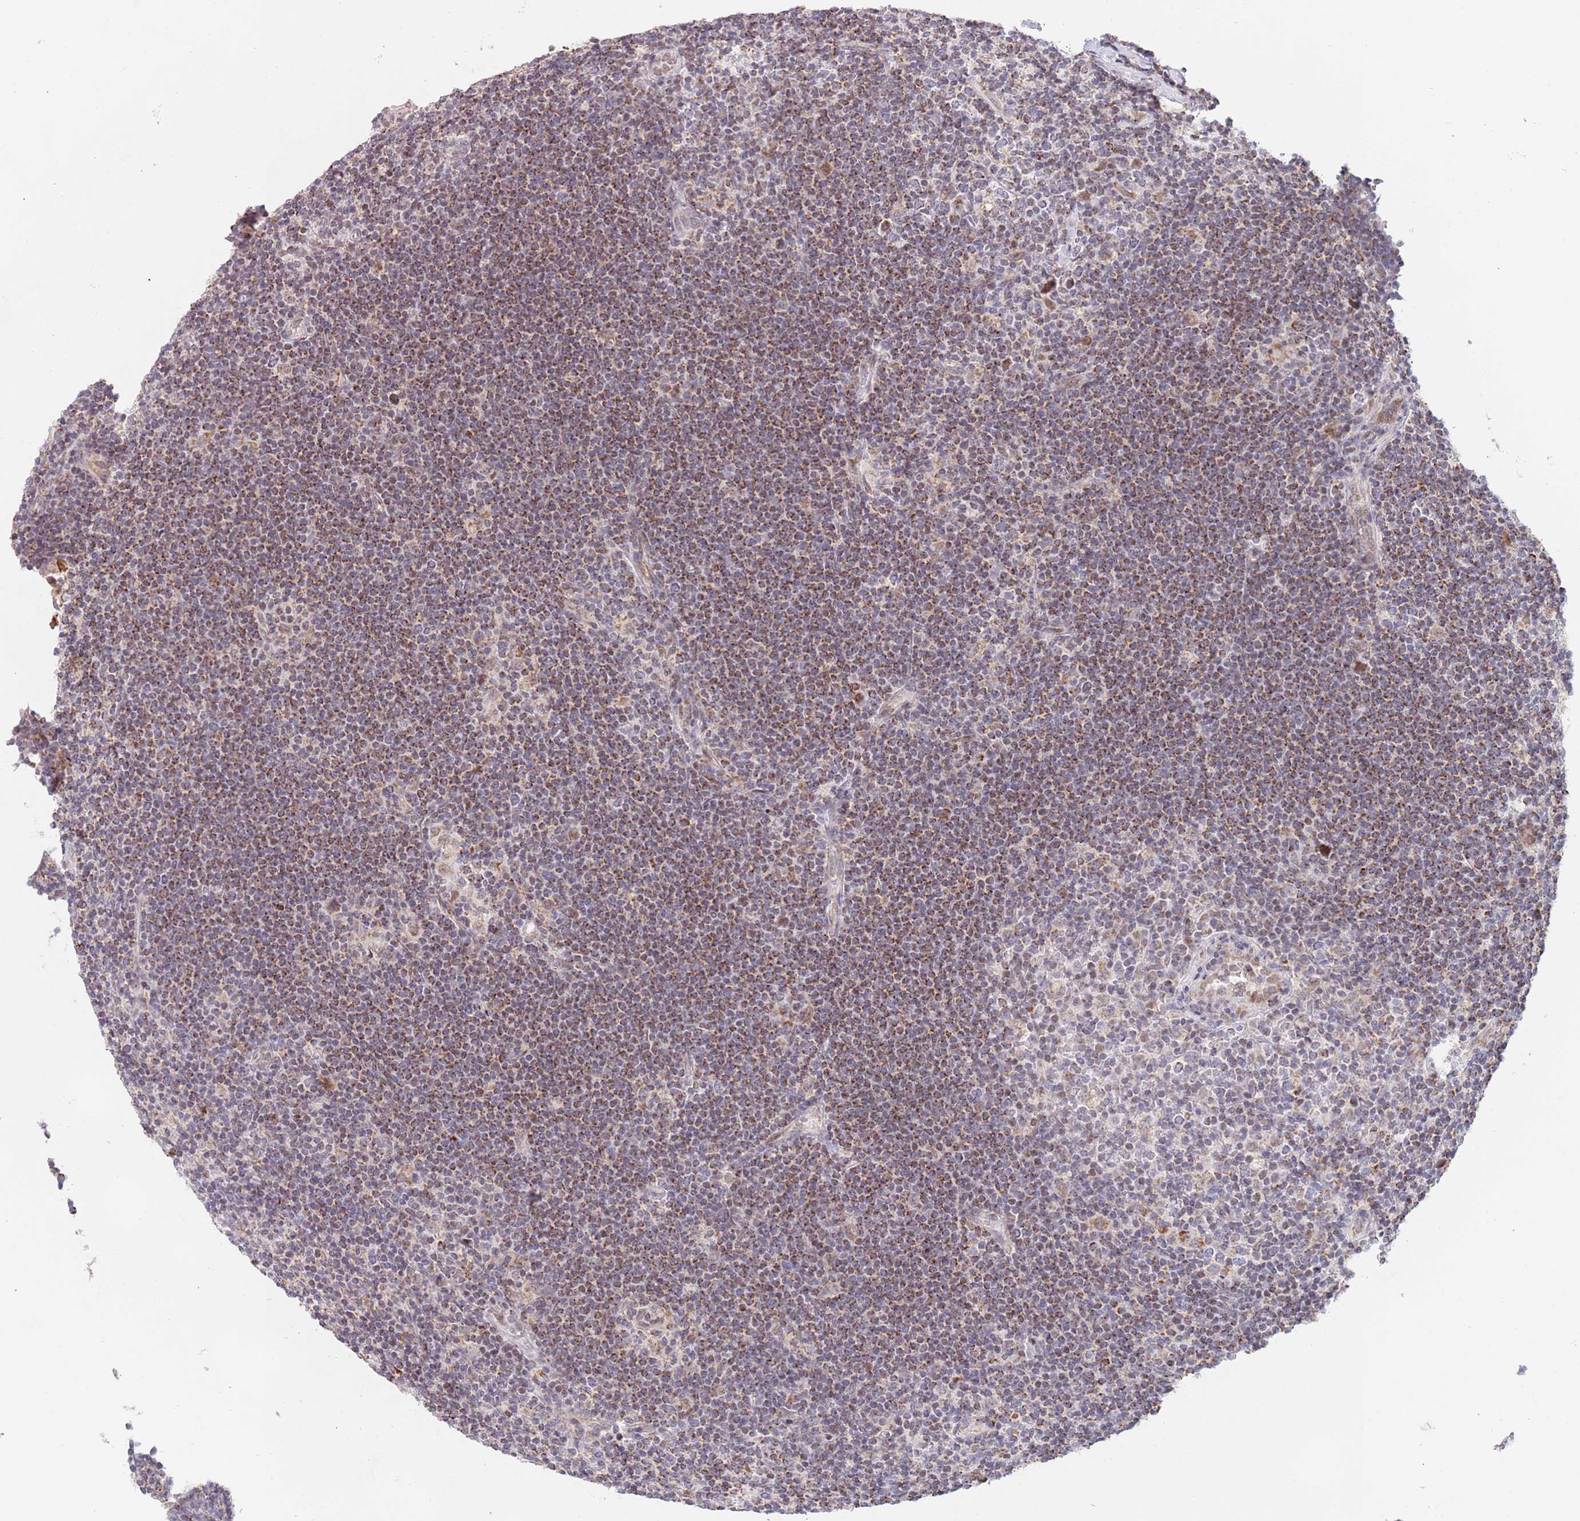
{"staining": {"intensity": "strong", "quantity": ">75%", "location": "cytoplasmic/membranous"}, "tissue": "lymphoma", "cell_type": "Tumor cells", "image_type": "cancer", "snomed": [{"axis": "morphology", "description": "Hodgkin's disease, NOS"}, {"axis": "topography", "description": "Lymph node"}], "caption": "An image of Hodgkin's disease stained for a protein displays strong cytoplasmic/membranous brown staining in tumor cells. (brown staining indicates protein expression, while blue staining denotes nuclei).", "gene": "TIMM13", "patient": {"sex": "female", "age": 57}}